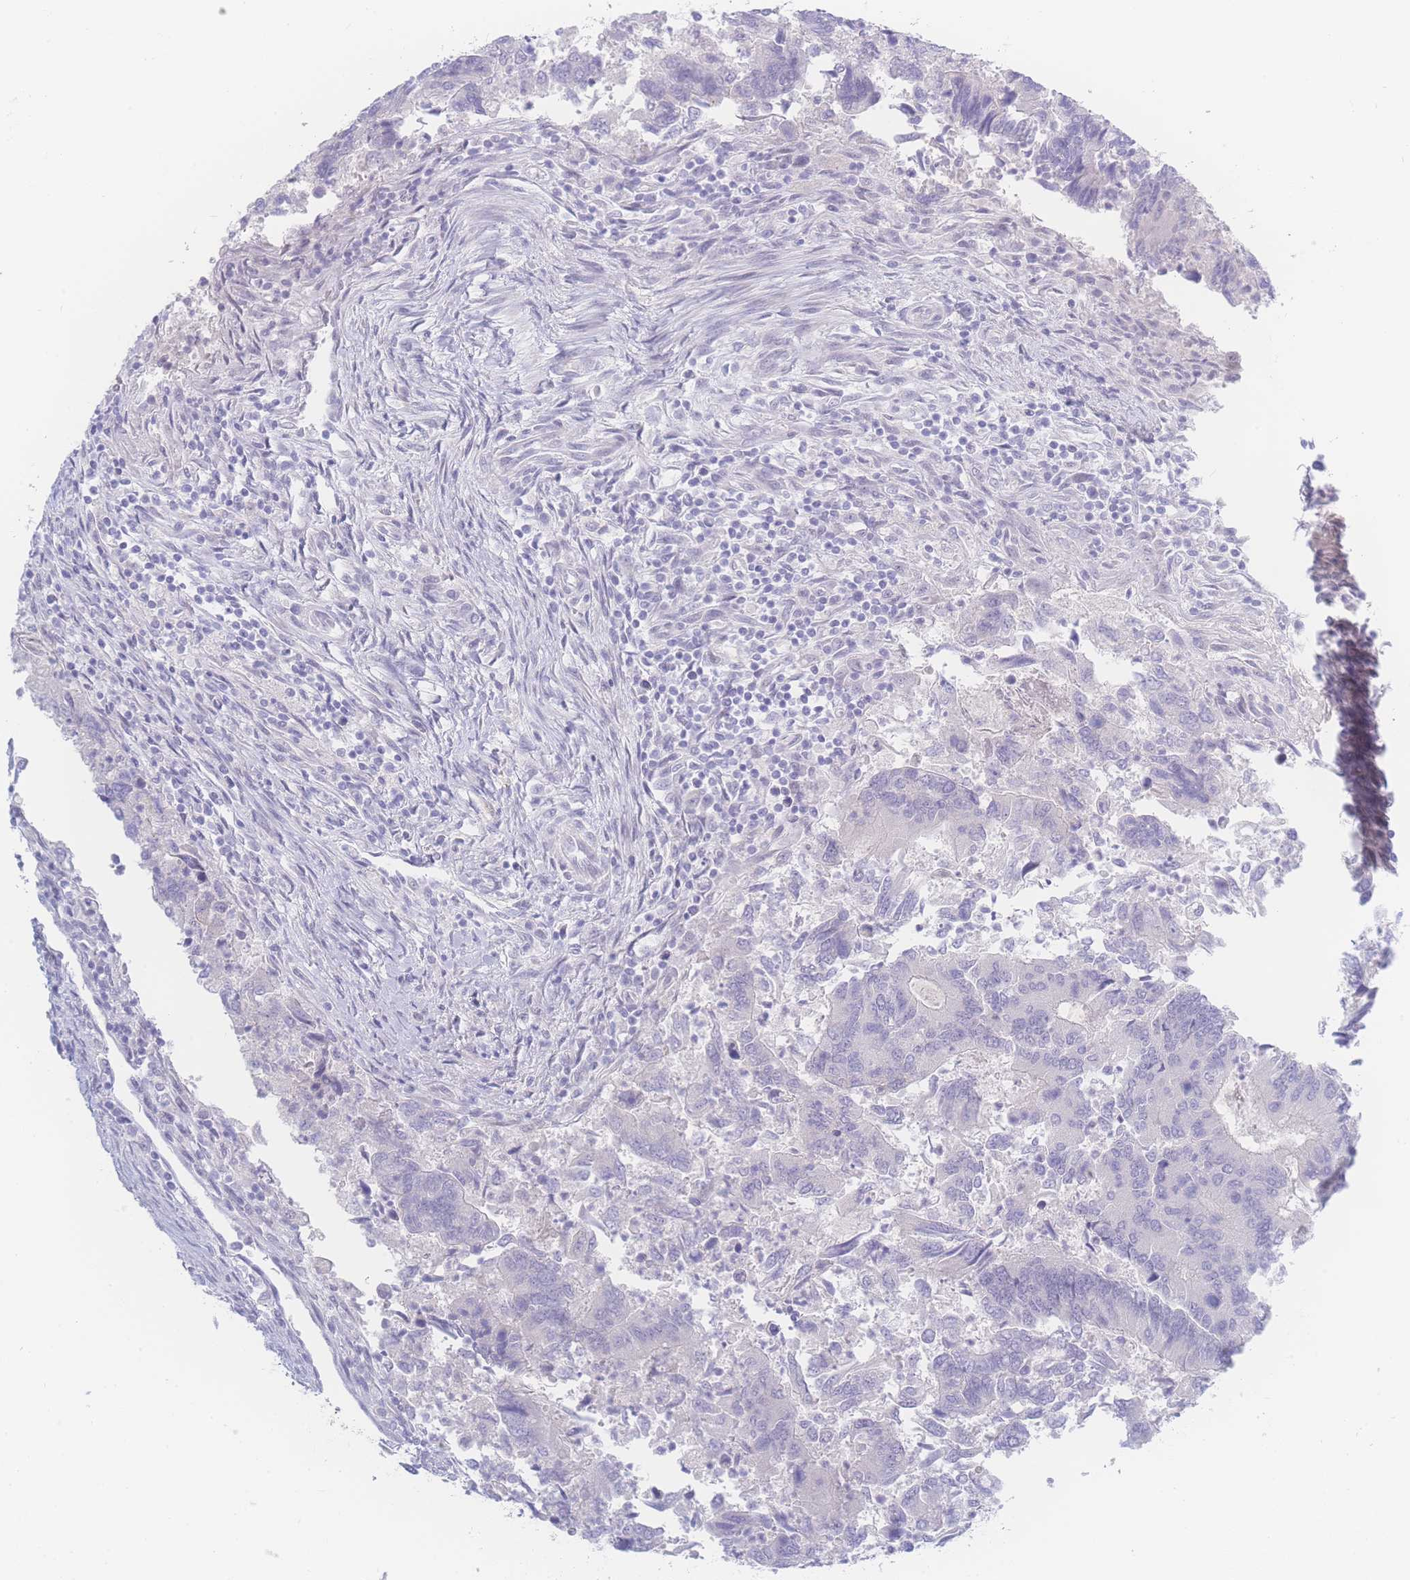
{"staining": {"intensity": "negative", "quantity": "none", "location": "none"}, "tissue": "colorectal cancer", "cell_type": "Tumor cells", "image_type": "cancer", "snomed": [{"axis": "morphology", "description": "Adenocarcinoma, NOS"}, {"axis": "topography", "description": "Colon"}], "caption": "The micrograph shows no significant staining in tumor cells of adenocarcinoma (colorectal). (DAB immunohistochemistry (IHC) visualized using brightfield microscopy, high magnification).", "gene": "PRSS22", "patient": {"sex": "female", "age": 67}}